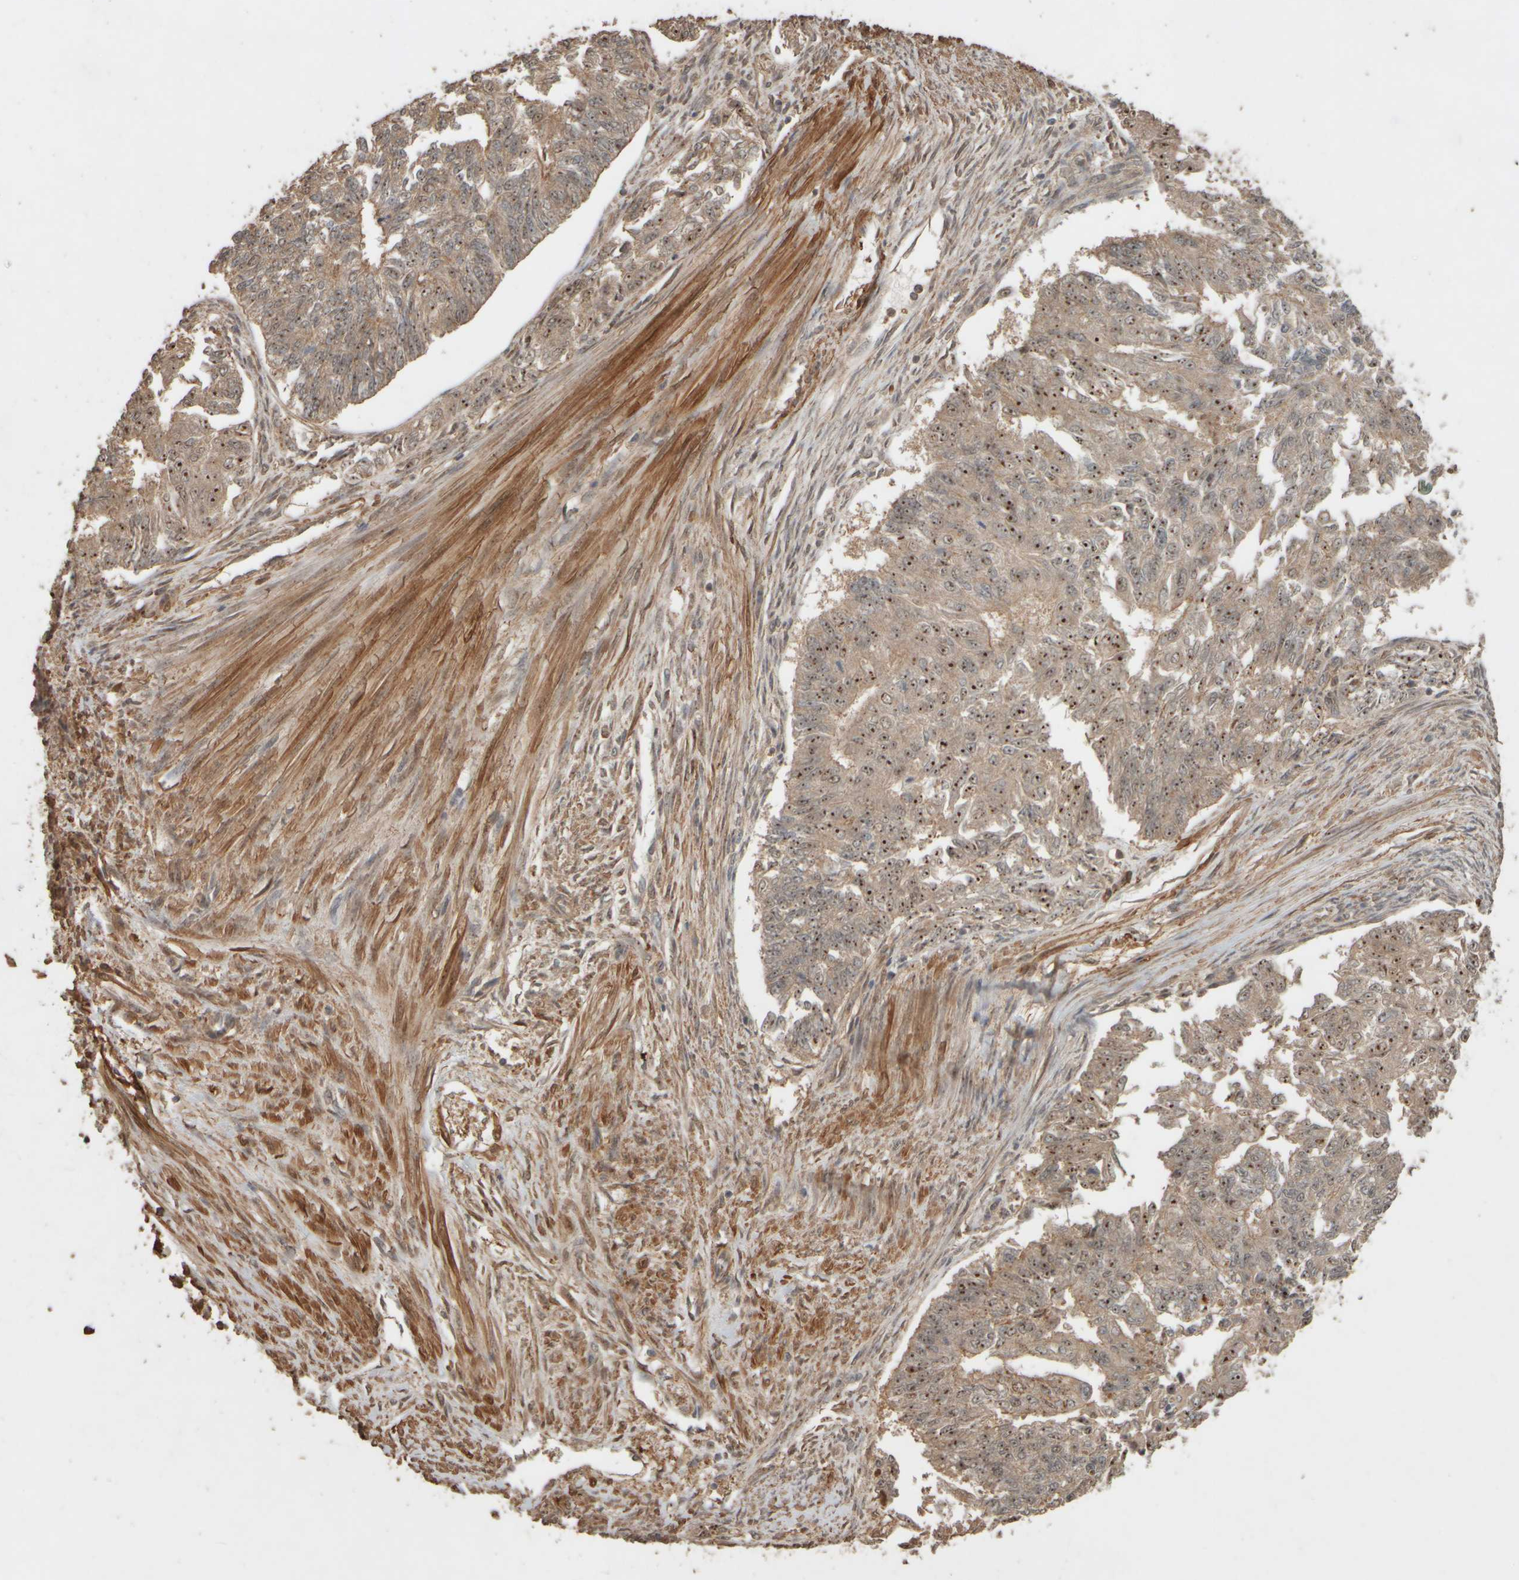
{"staining": {"intensity": "moderate", "quantity": ">75%", "location": "cytoplasmic/membranous,nuclear"}, "tissue": "endometrial cancer", "cell_type": "Tumor cells", "image_type": "cancer", "snomed": [{"axis": "morphology", "description": "Adenocarcinoma, NOS"}, {"axis": "topography", "description": "Endometrium"}], "caption": "Endometrial cancer (adenocarcinoma) tissue demonstrates moderate cytoplasmic/membranous and nuclear positivity in approximately >75% of tumor cells The protein is stained brown, and the nuclei are stained in blue (DAB (3,3'-diaminobenzidine) IHC with brightfield microscopy, high magnification).", "gene": "SPHK1", "patient": {"sex": "female", "age": 32}}